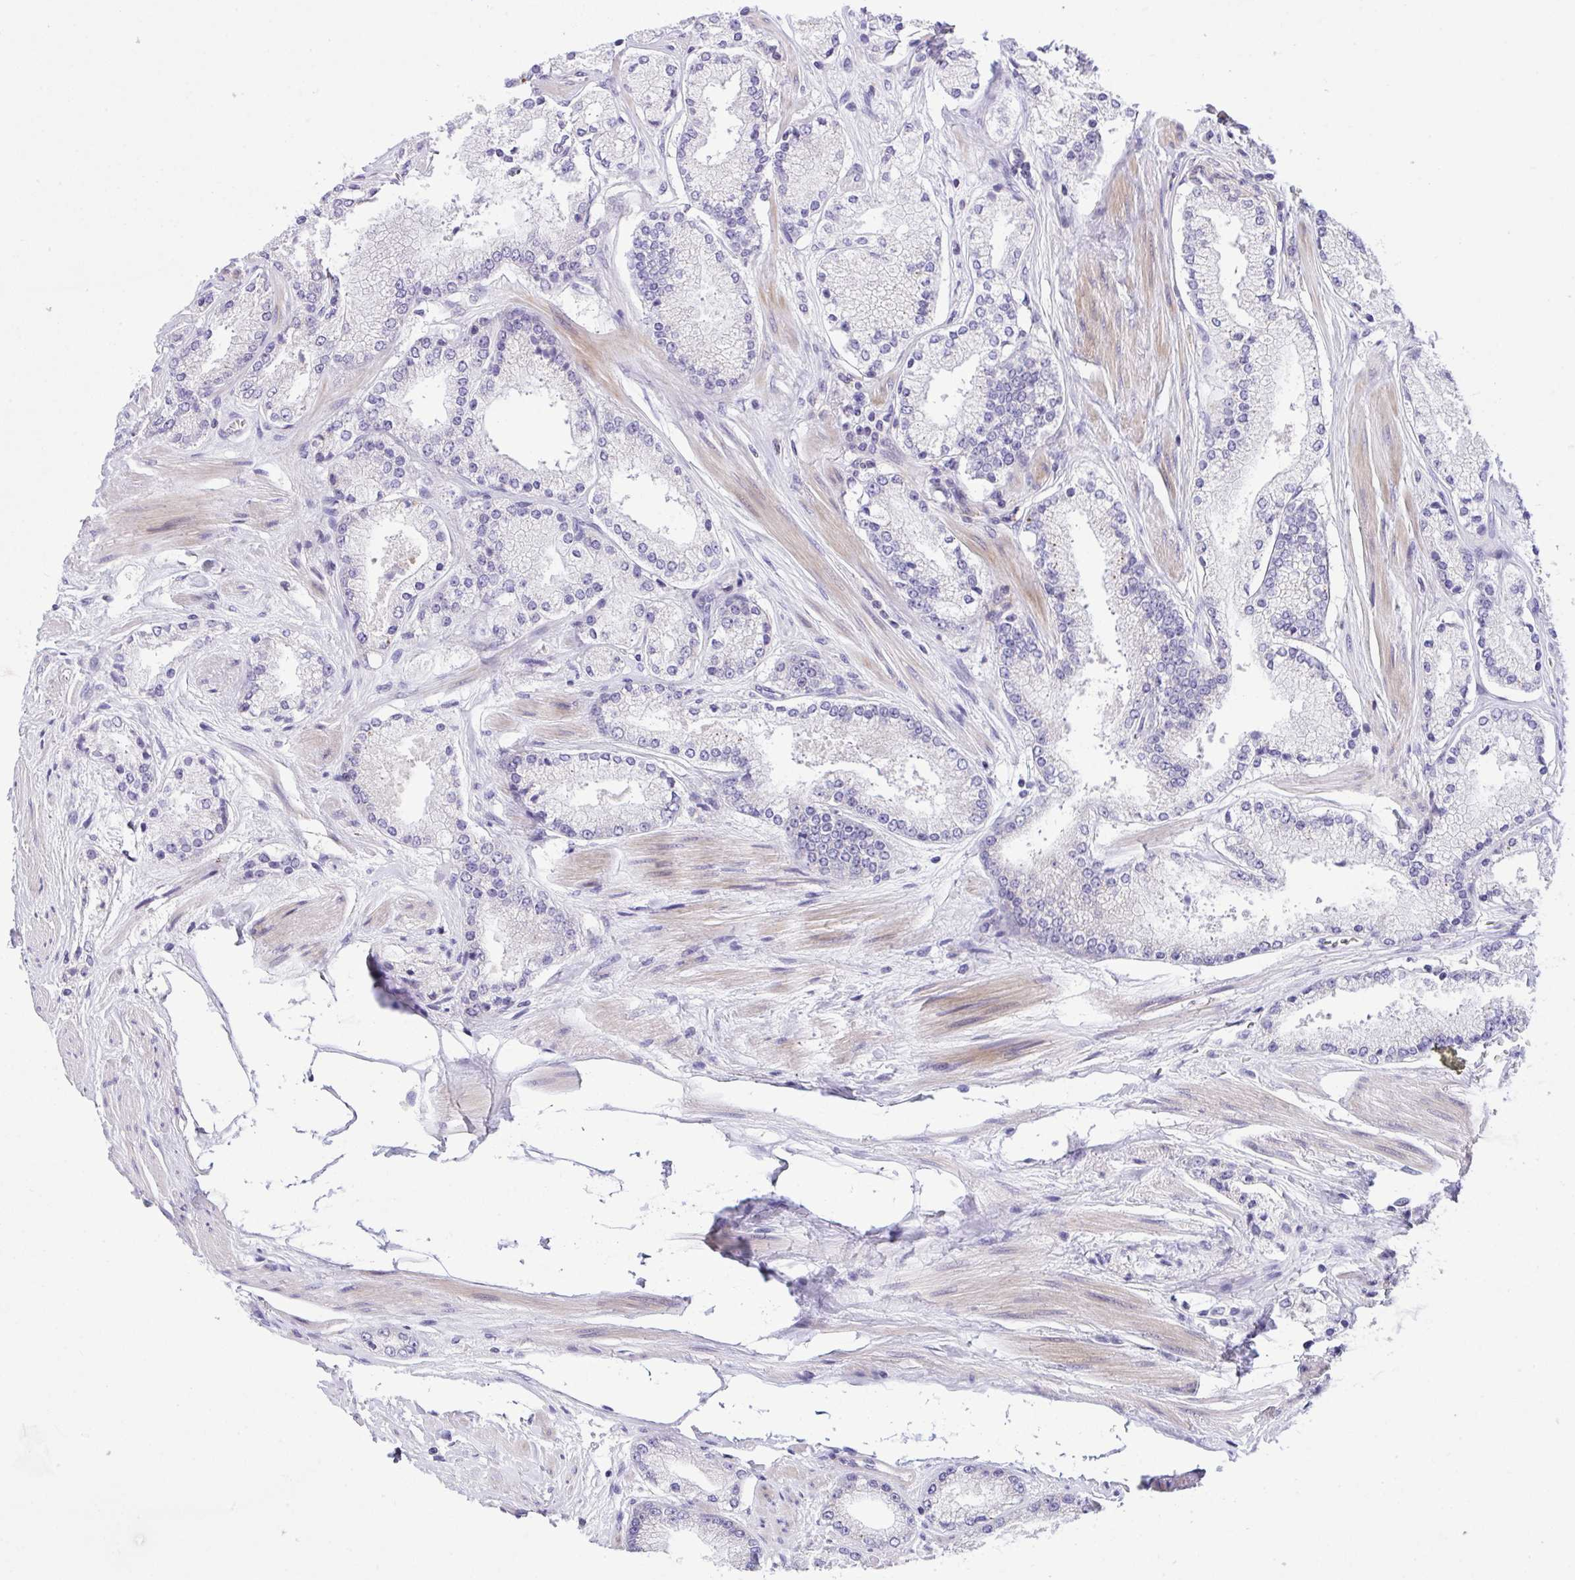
{"staining": {"intensity": "negative", "quantity": "none", "location": "none"}, "tissue": "prostate cancer", "cell_type": "Tumor cells", "image_type": "cancer", "snomed": [{"axis": "morphology", "description": "Adenocarcinoma, High grade"}, {"axis": "topography", "description": "Prostate"}], "caption": "The micrograph demonstrates no staining of tumor cells in prostate cancer (high-grade adenocarcinoma). The staining is performed using DAB (3,3'-diaminobenzidine) brown chromogen with nuclei counter-stained in using hematoxylin.", "gene": "WDR97", "patient": {"sex": "male", "age": 63}}